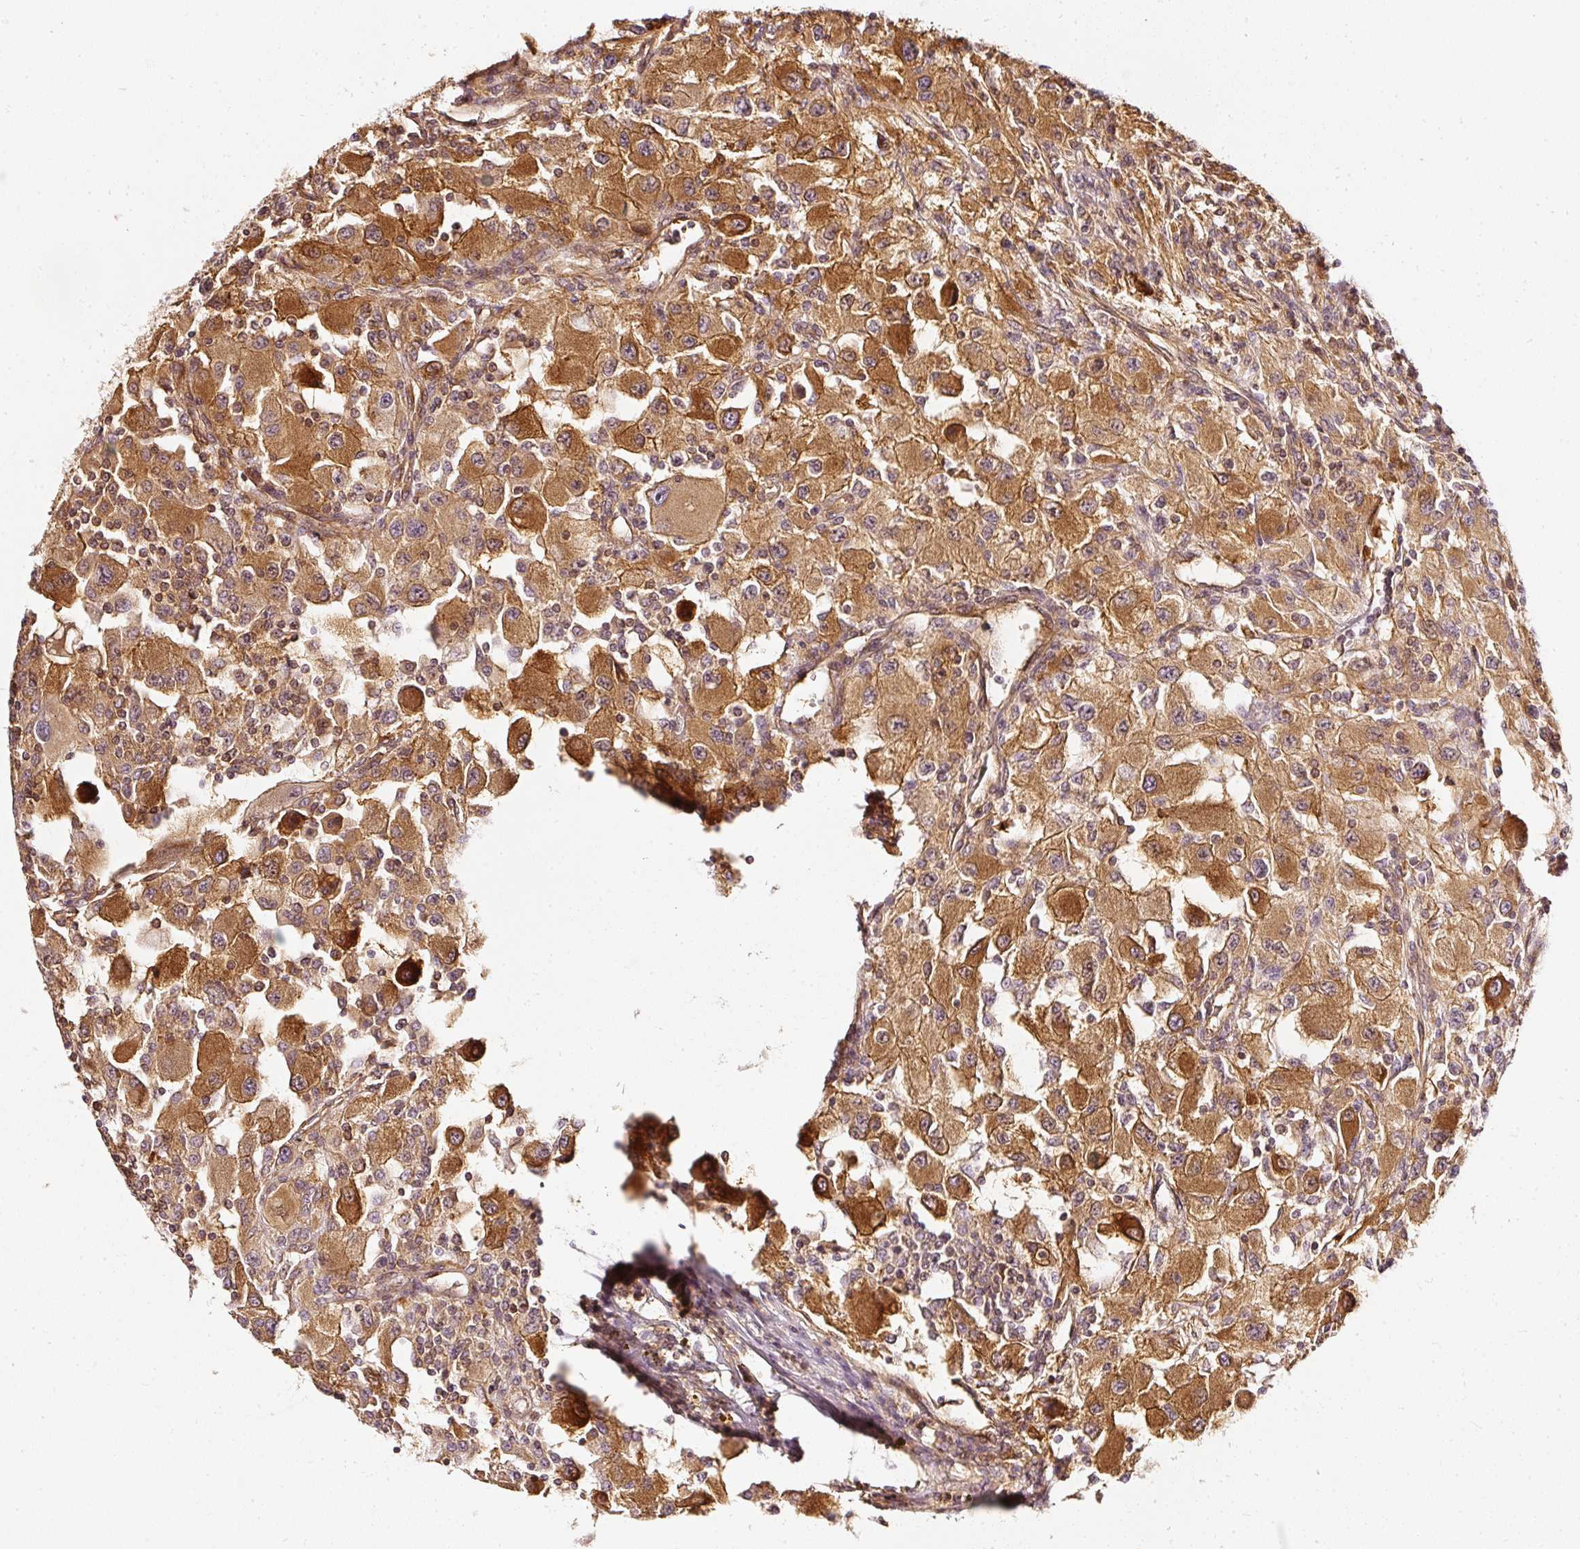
{"staining": {"intensity": "strong", "quantity": "25%-75%", "location": "cytoplasmic/membranous"}, "tissue": "renal cancer", "cell_type": "Tumor cells", "image_type": "cancer", "snomed": [{"axis": "morphology", "description": "Adenocarcinoma, NOS"}, {"axis": "topography", "description": "Kidney"}], "caption": "Immunohistochemistry (IHC) (DAB) staining of renal cancer shows strong cytoplasmic/membranous protein expression in approximately 25%-75% of tumor cells.", "gene": "ASMTL", "patient": {"sex": "female", "age": 67}}